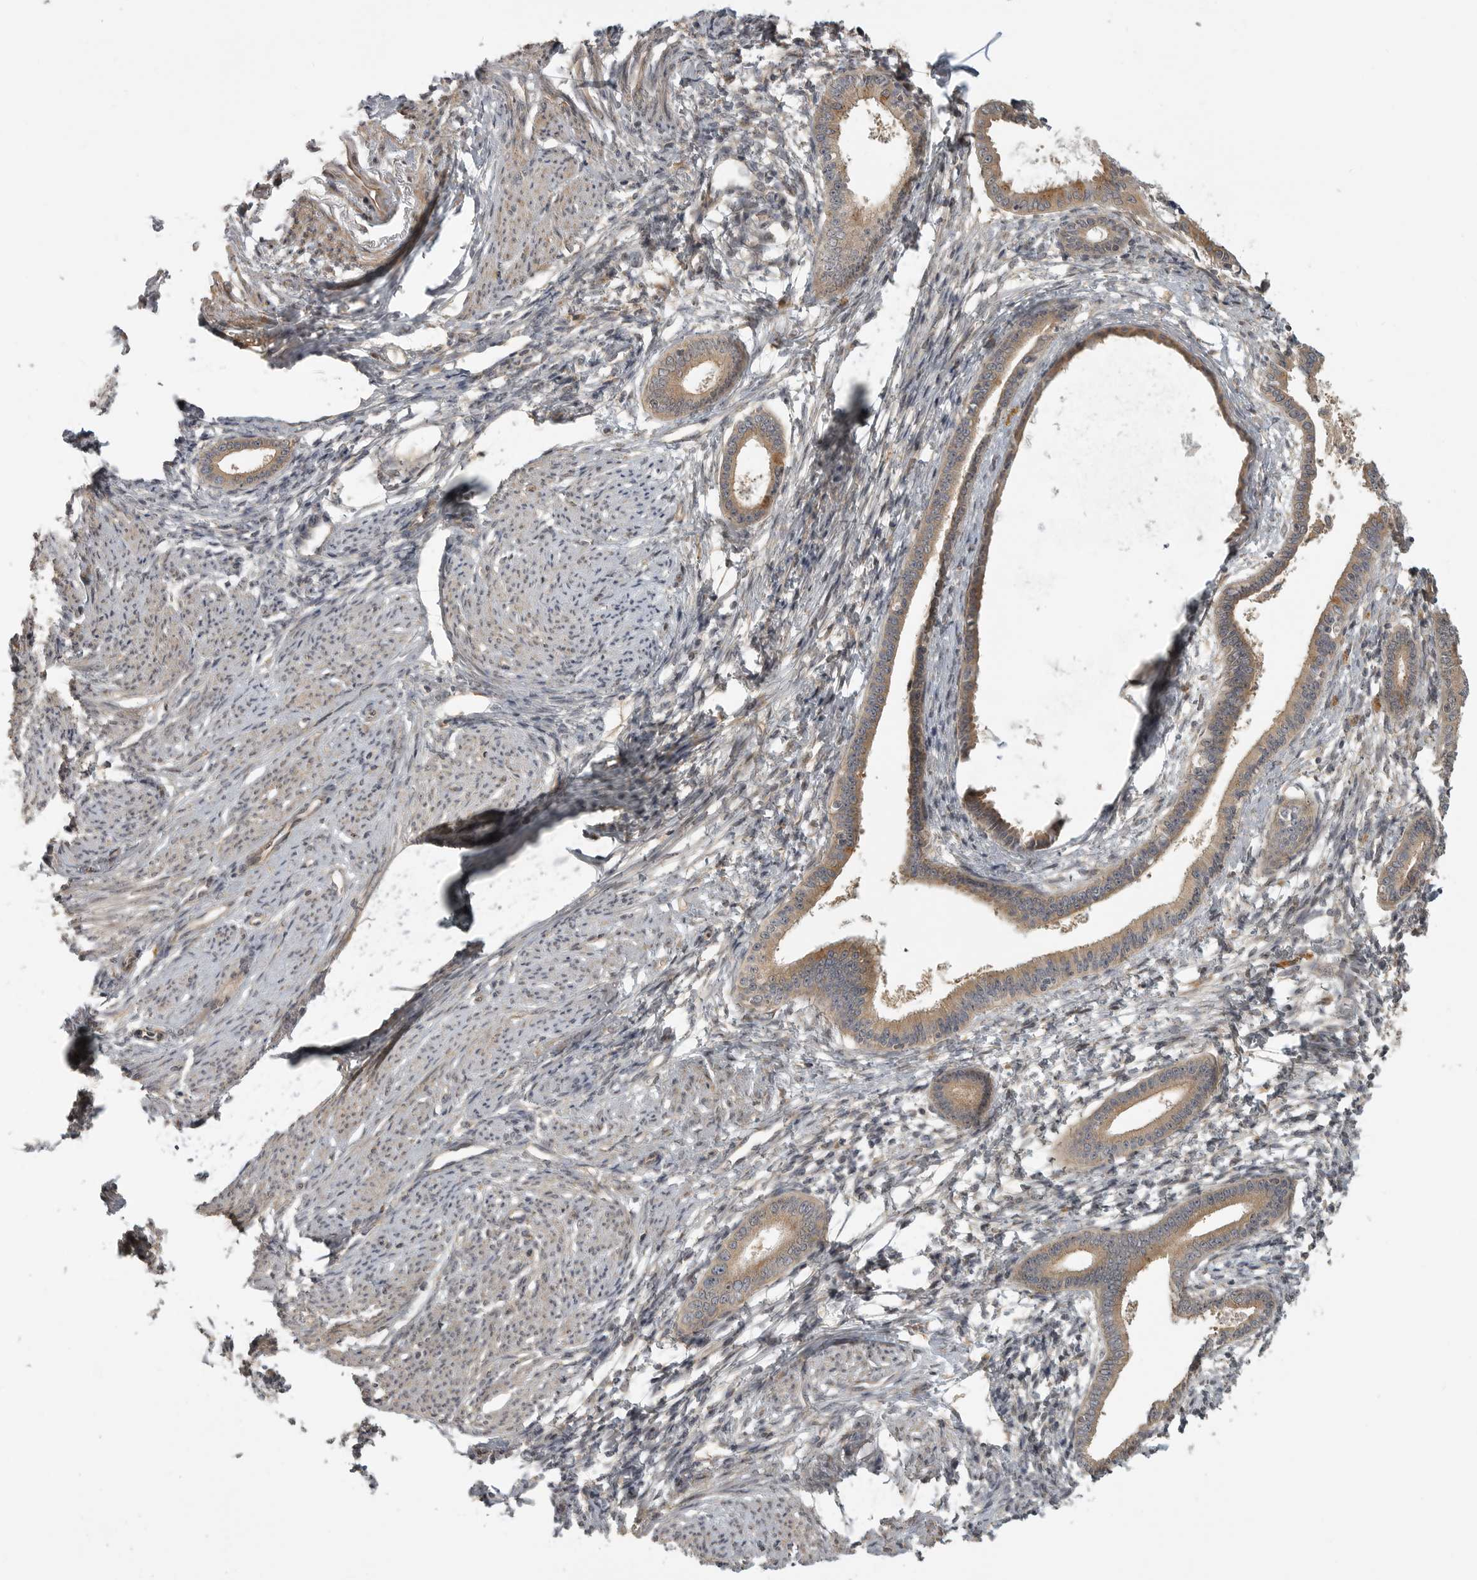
{"staining": {"intensity": "negative", "quantity": "none", "location": "none"}, "tissue": "endometrium", "cell_type": "Cells in endometrial stroma", "image_type": "normal", "snomed": [{"axis": "morphology", "description": "Normal tissue, NOS"}, {"axis": "topography", "description": "Endometrium"}], "caption": "Immunohistochemistry (IHC) of unremarkable endometrium shows no staining in cells in endometrial stroma.", "gene": "CUEDC1", "patient": {"sex": "female", "age": 56}}